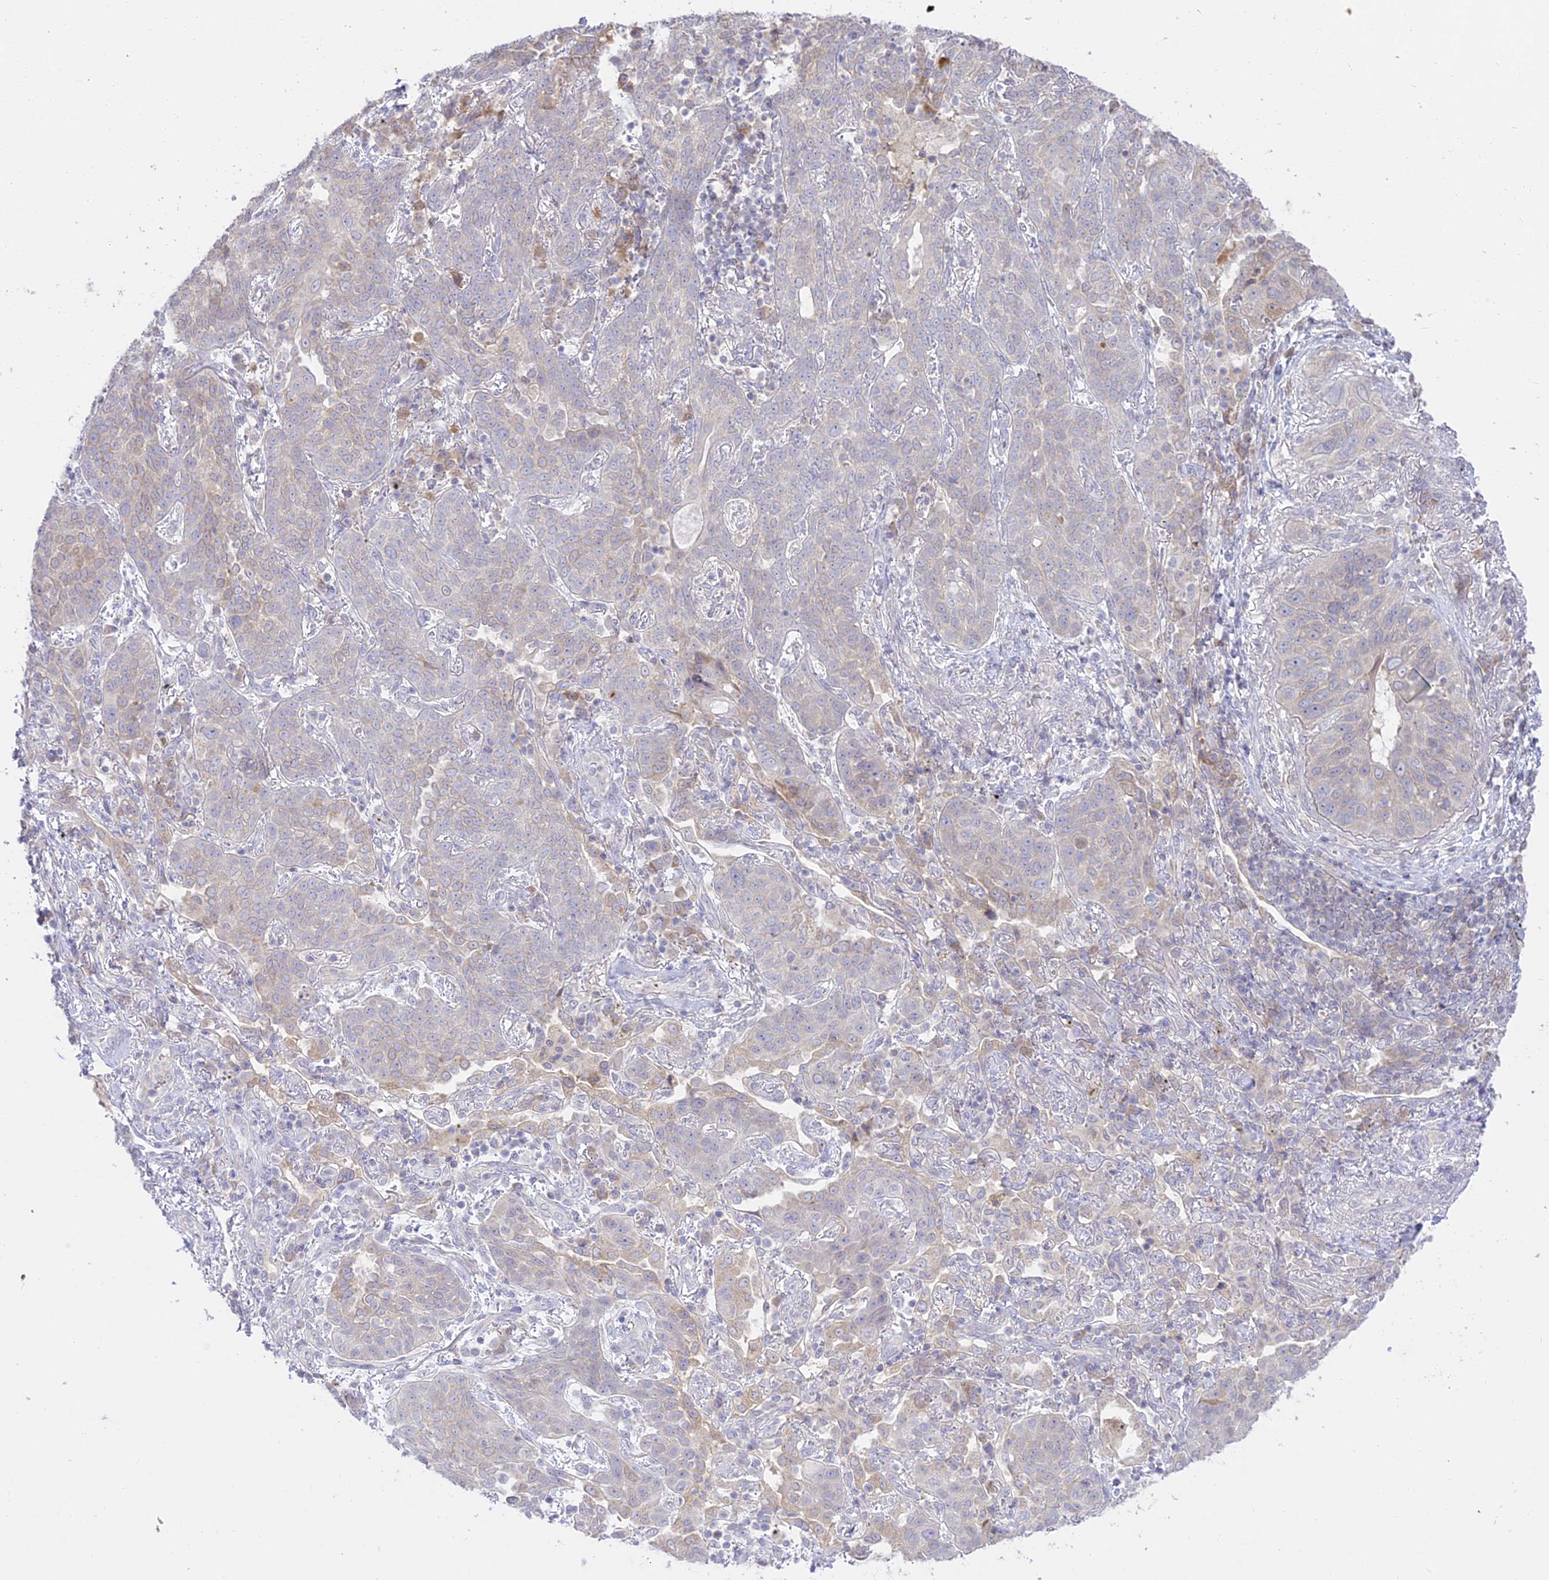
{"staining": {"intensity": "weak", "quantity": "<25%", "location": "cytoplasmic/membranous"}, "tissue": "lung cancer", "cell_type": "Tumor cells", "image_type": "cancer", "snomed": [{"axis": "morphology", "description": "Squamous cell carcinoma, NOS"}, {"axis": "topography", "description": "Lung"}], "caption": "This is an IHC micrograph of human lung squamous cell carcinoma. There is no positivity in tumor cells.", "gene": "TMEM40", "patient": {"sex": "female", "age": 70}}